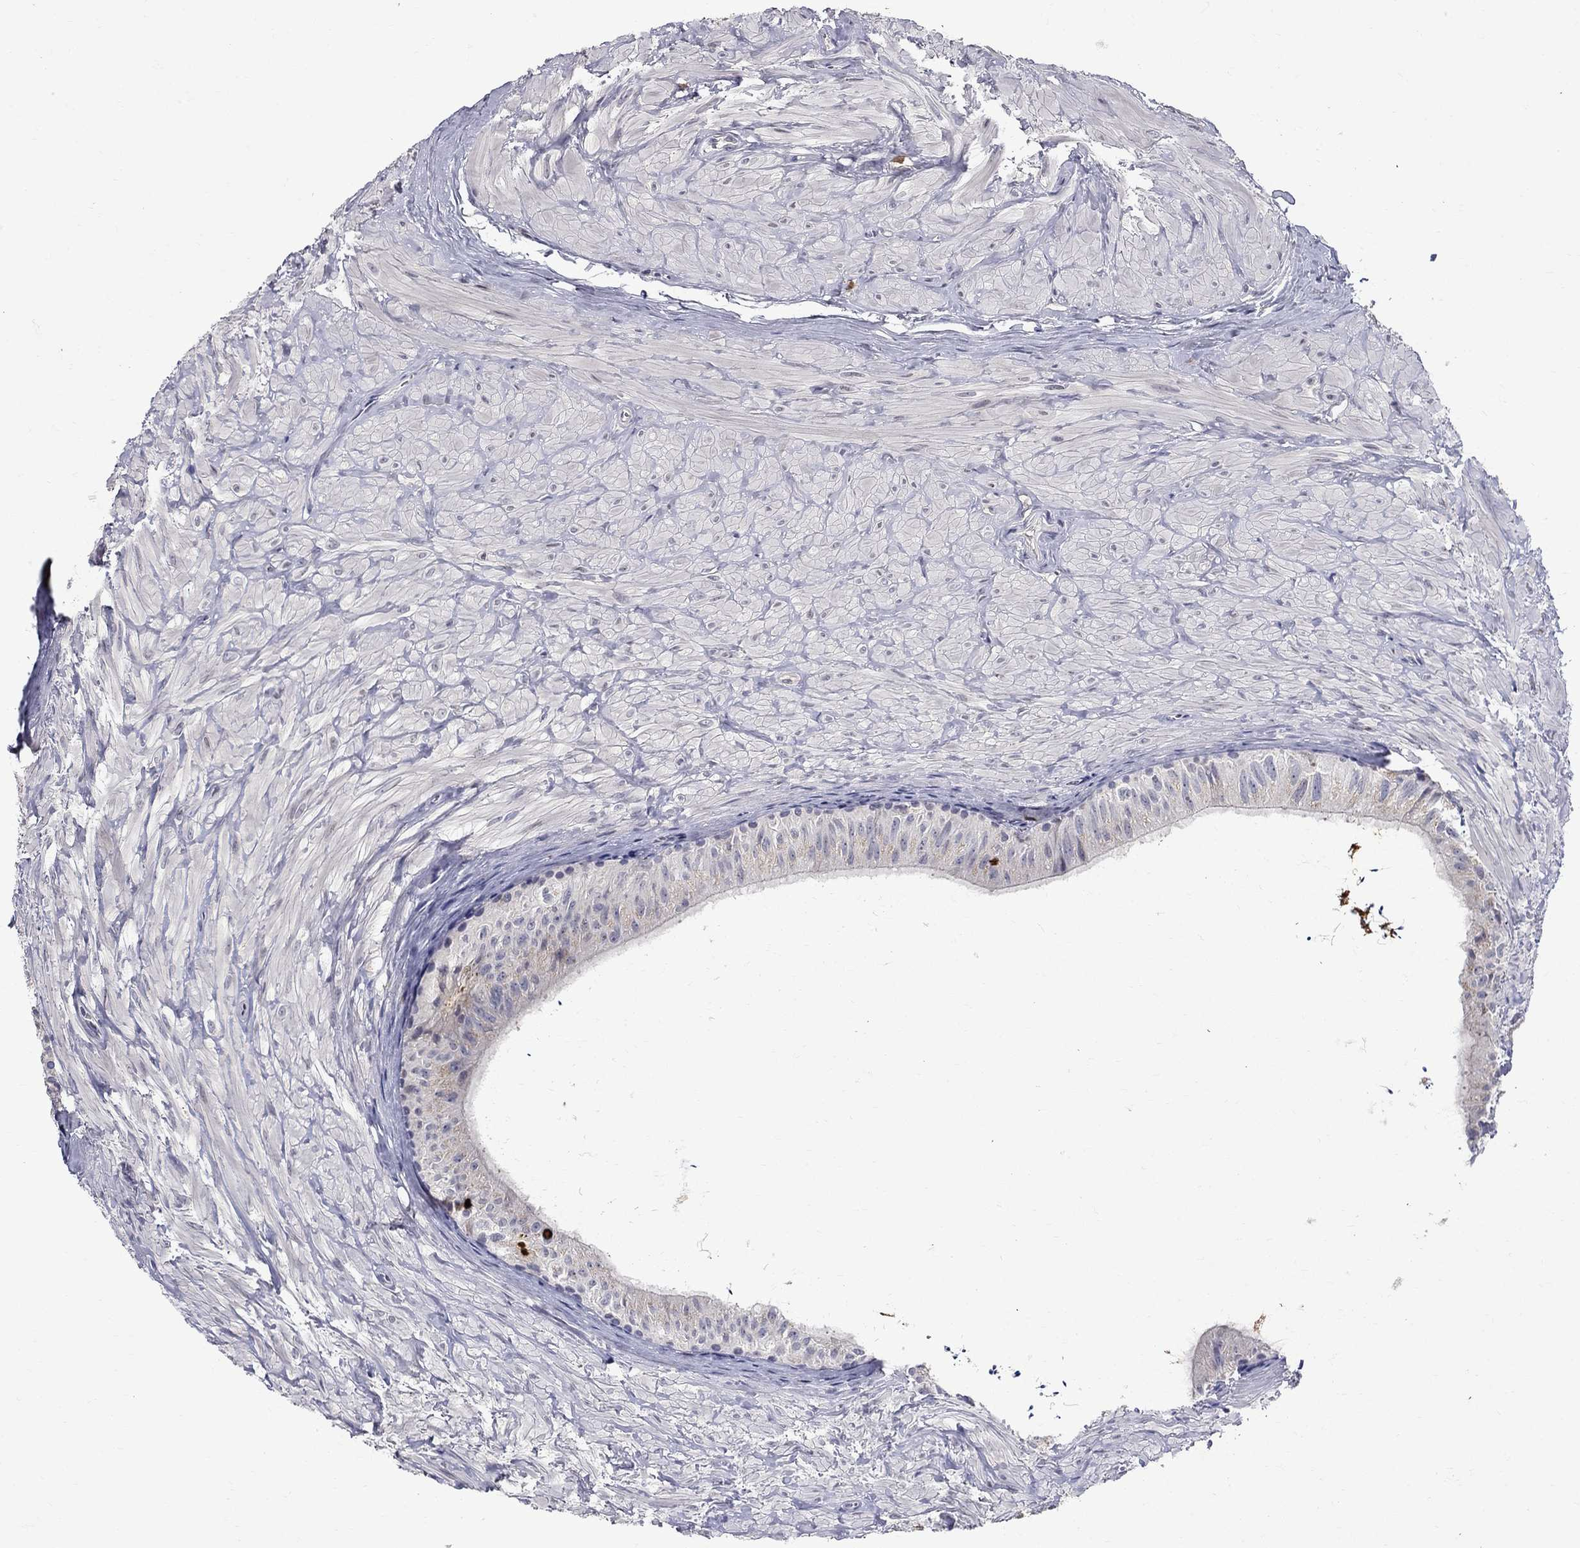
{"staining": {"intensity": "negative", "quantity": "none", "location": "none"}, "tissue": "epididymis", "cell_type": "Glandular cells", "image_type": "normal", "snomed": [{"axis": "morphology", "description": "Normal tissue, NOS"}, {"axis": "topography", "description": "Epididymis"}], "caption": "A high-resolution photomicrograph shows immunohistochemistry (IHC) staining of benign epididymis, which reveals no significant staining in glandular cells. Nuclei are stained in blue.", "gene": "STAB2", "patient": {"sex": "male", "age": 32}}